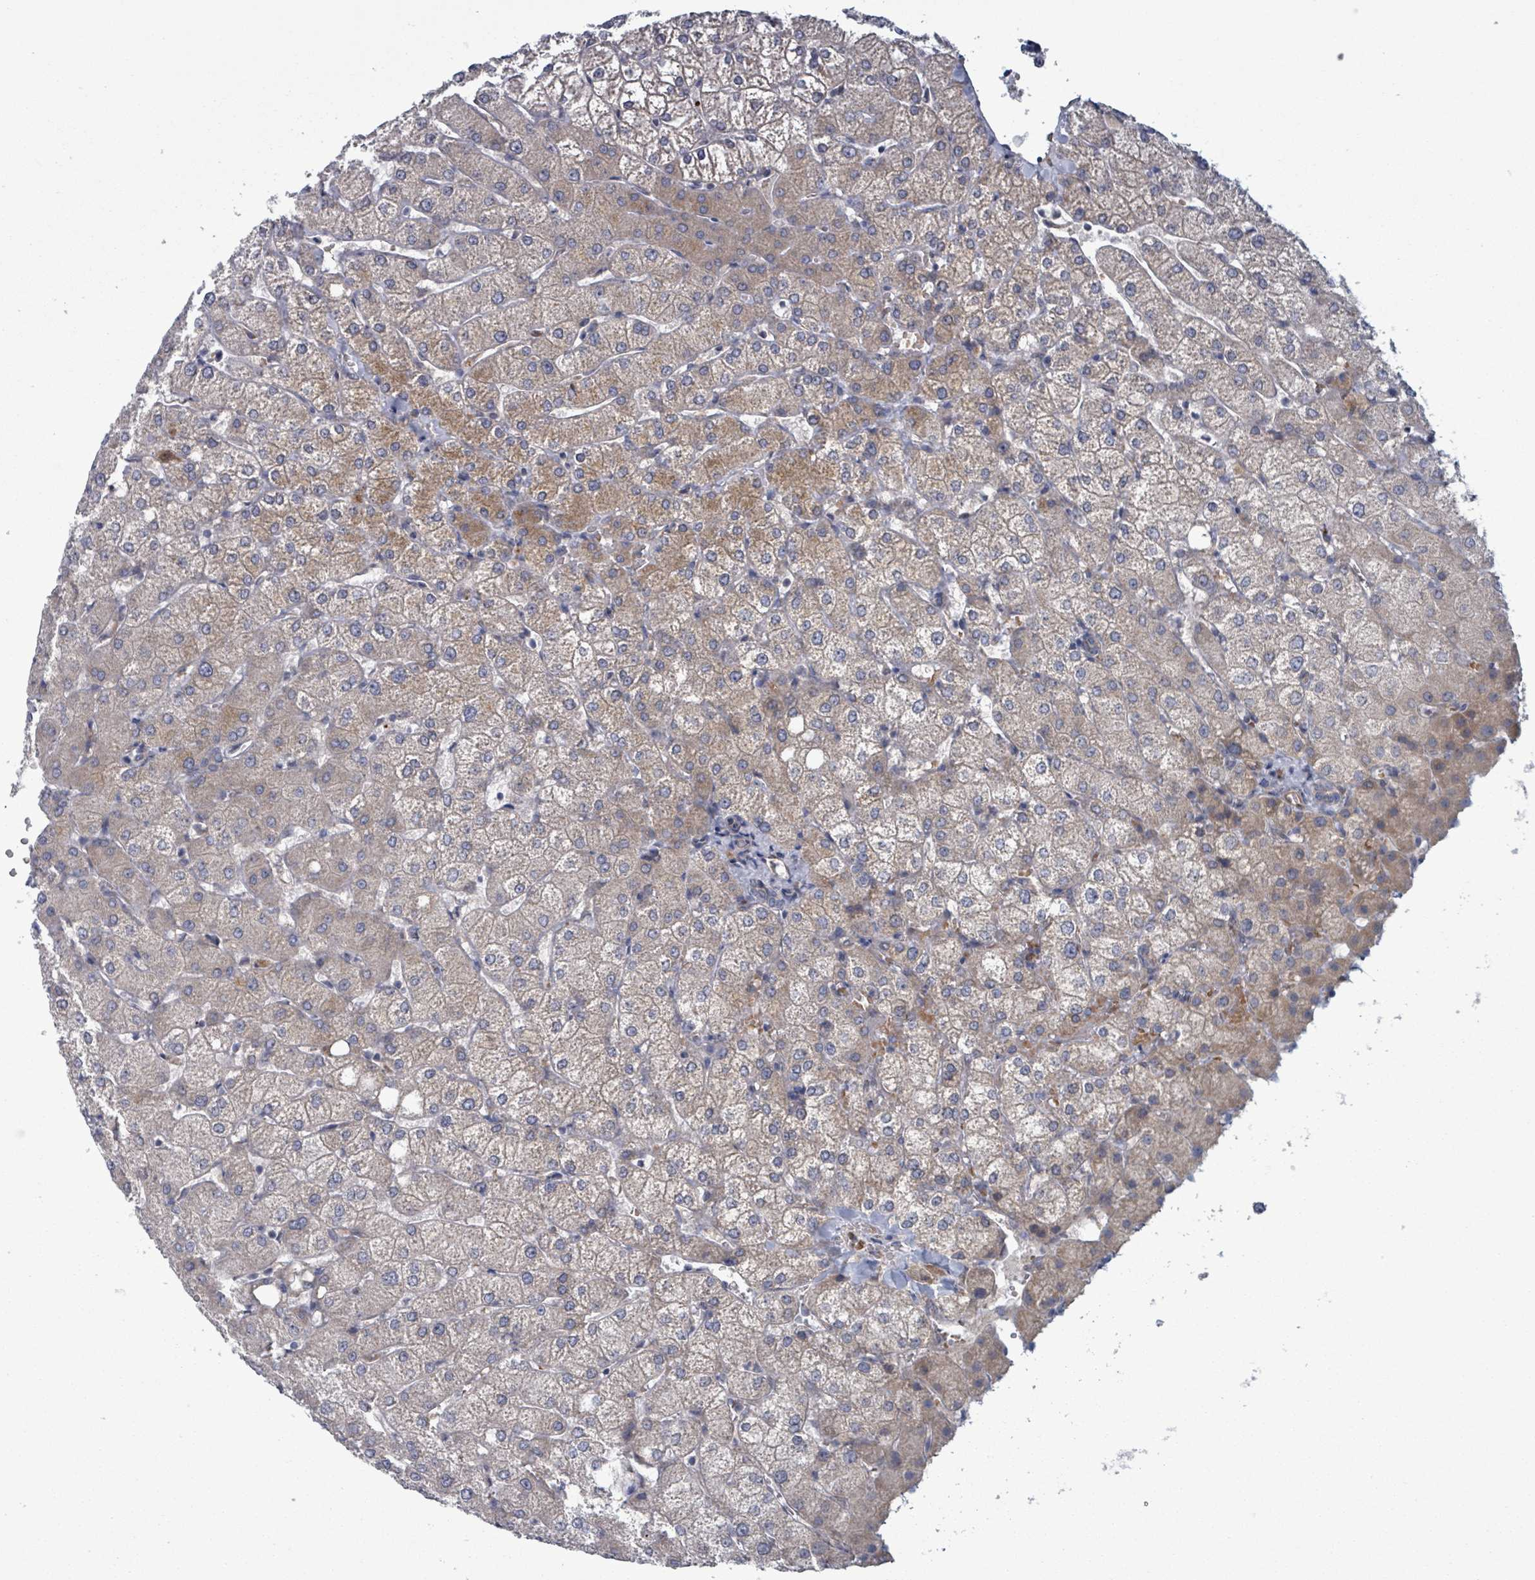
{"staining": {"intensity": "negative", "quantity": "none", "location": "none"}, "tissue": "liver", "cell_type": "Cholangiocytes", "image_type": "normal", "snomed": [{"axis": "morphology", "description": "Normal tissue, NOS"}, {"axis": "topography", "description": "Liver"}], "caption": "This image is of unremarkable liver stained with IHC to label a protein in brown with the nuclei are counter-stained blue. There is no staining in cholangiocytes. The staining is performed using DAB (3,3'-diaminobenzidine) brown chromogen with nuclei counter-stained in using hematoxylin.", "gene": "FKBP1A", "patient": {"sex": "female", "age": 54}}